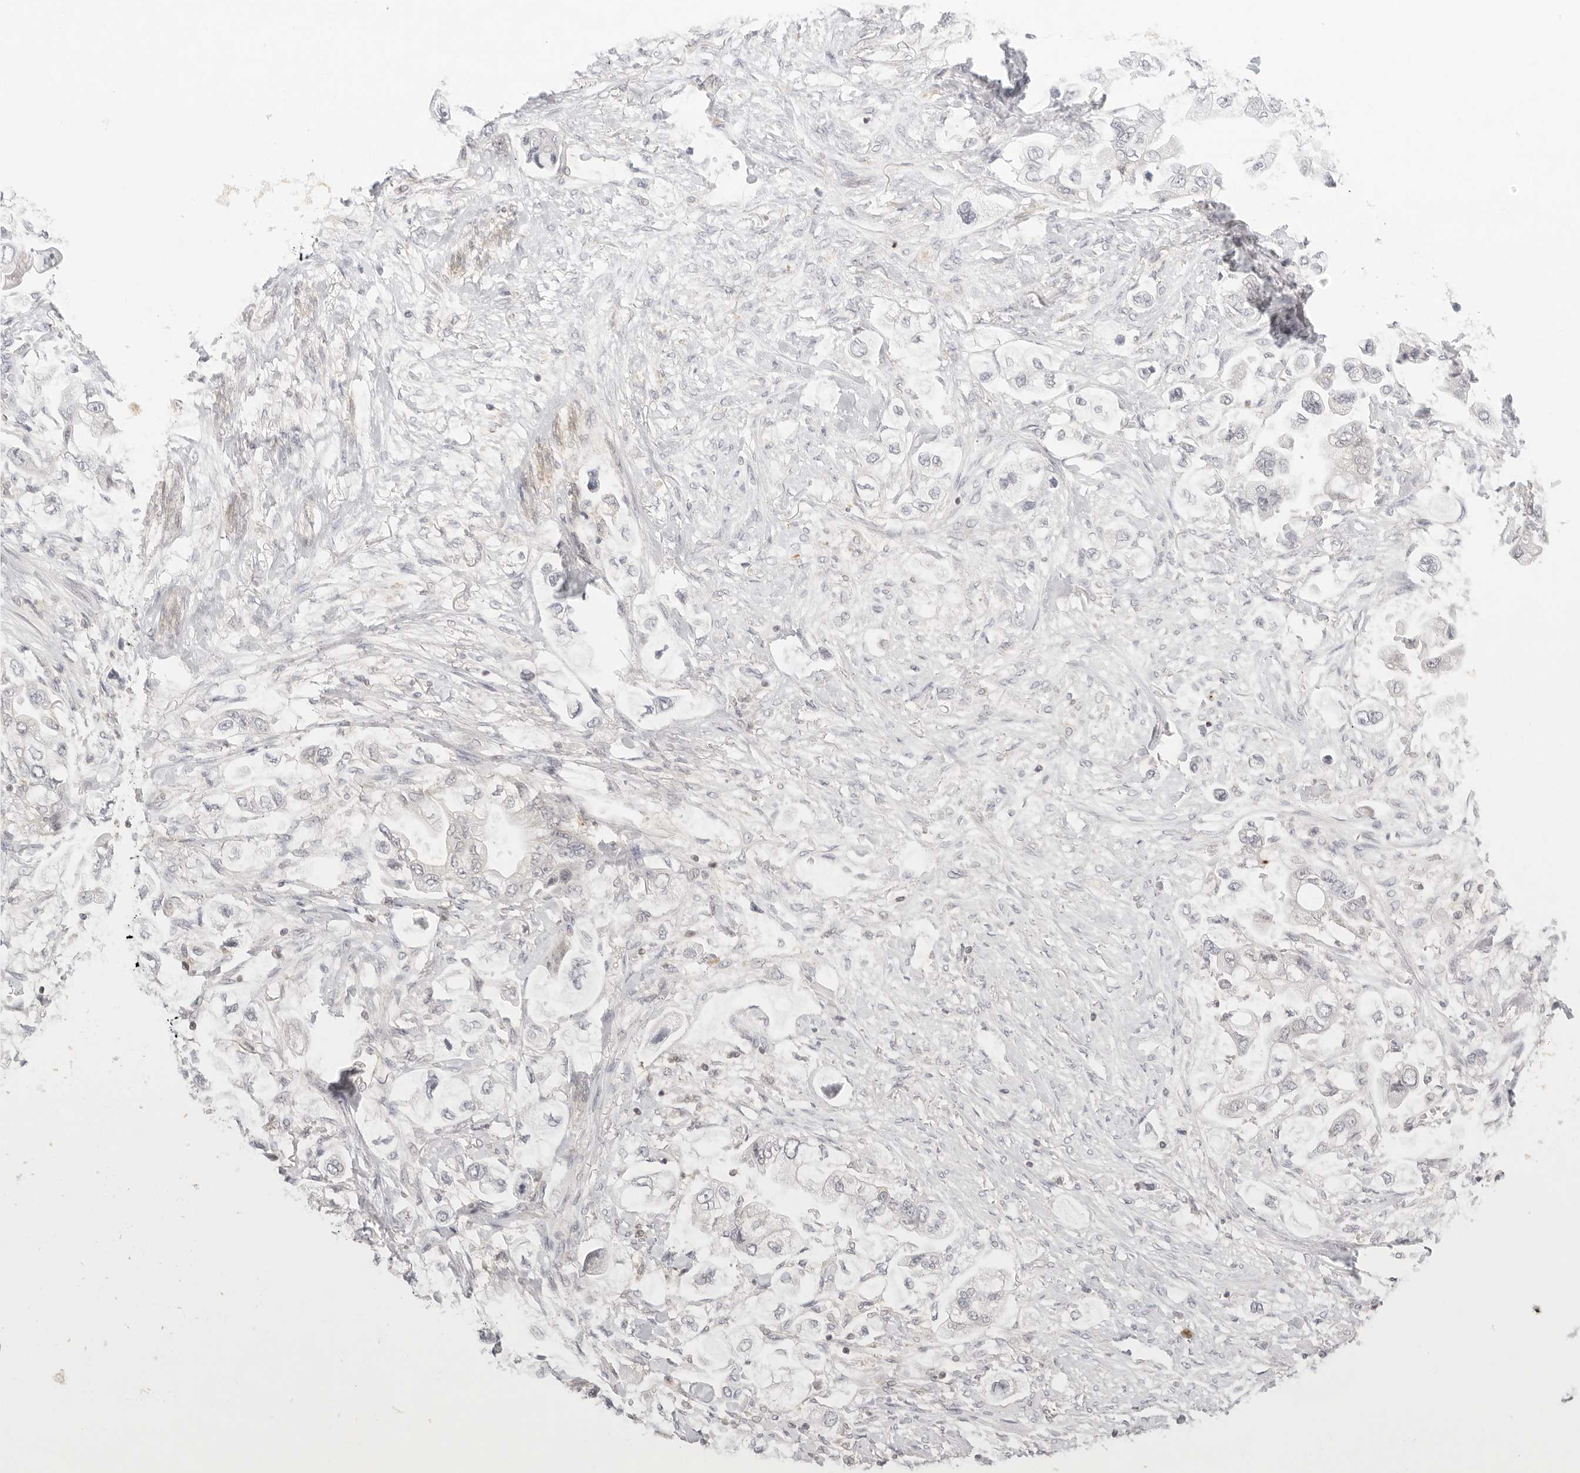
{"staining": {"intensity": "negative", "quantity": "none", "location": "none"}, "tissue": "stomach cancer", "cell_type": "Tumor cells", "image_type": "cancer", "snomed": [{"axis": "morphology", "description": "Adenocarcinoma, NOS"}, {"axis": "topography", "description": "Stomach"}], "caption": "DAB immunohistochemical staining of human stomach adenocarcinoma reveals no significant positivity in tumor cells. (DAB immunohistochemistry (IHC) with hematoxylin counter stain).", "gene": "TNFRSF14", "patient": {"sex": "male", "age": 62}}